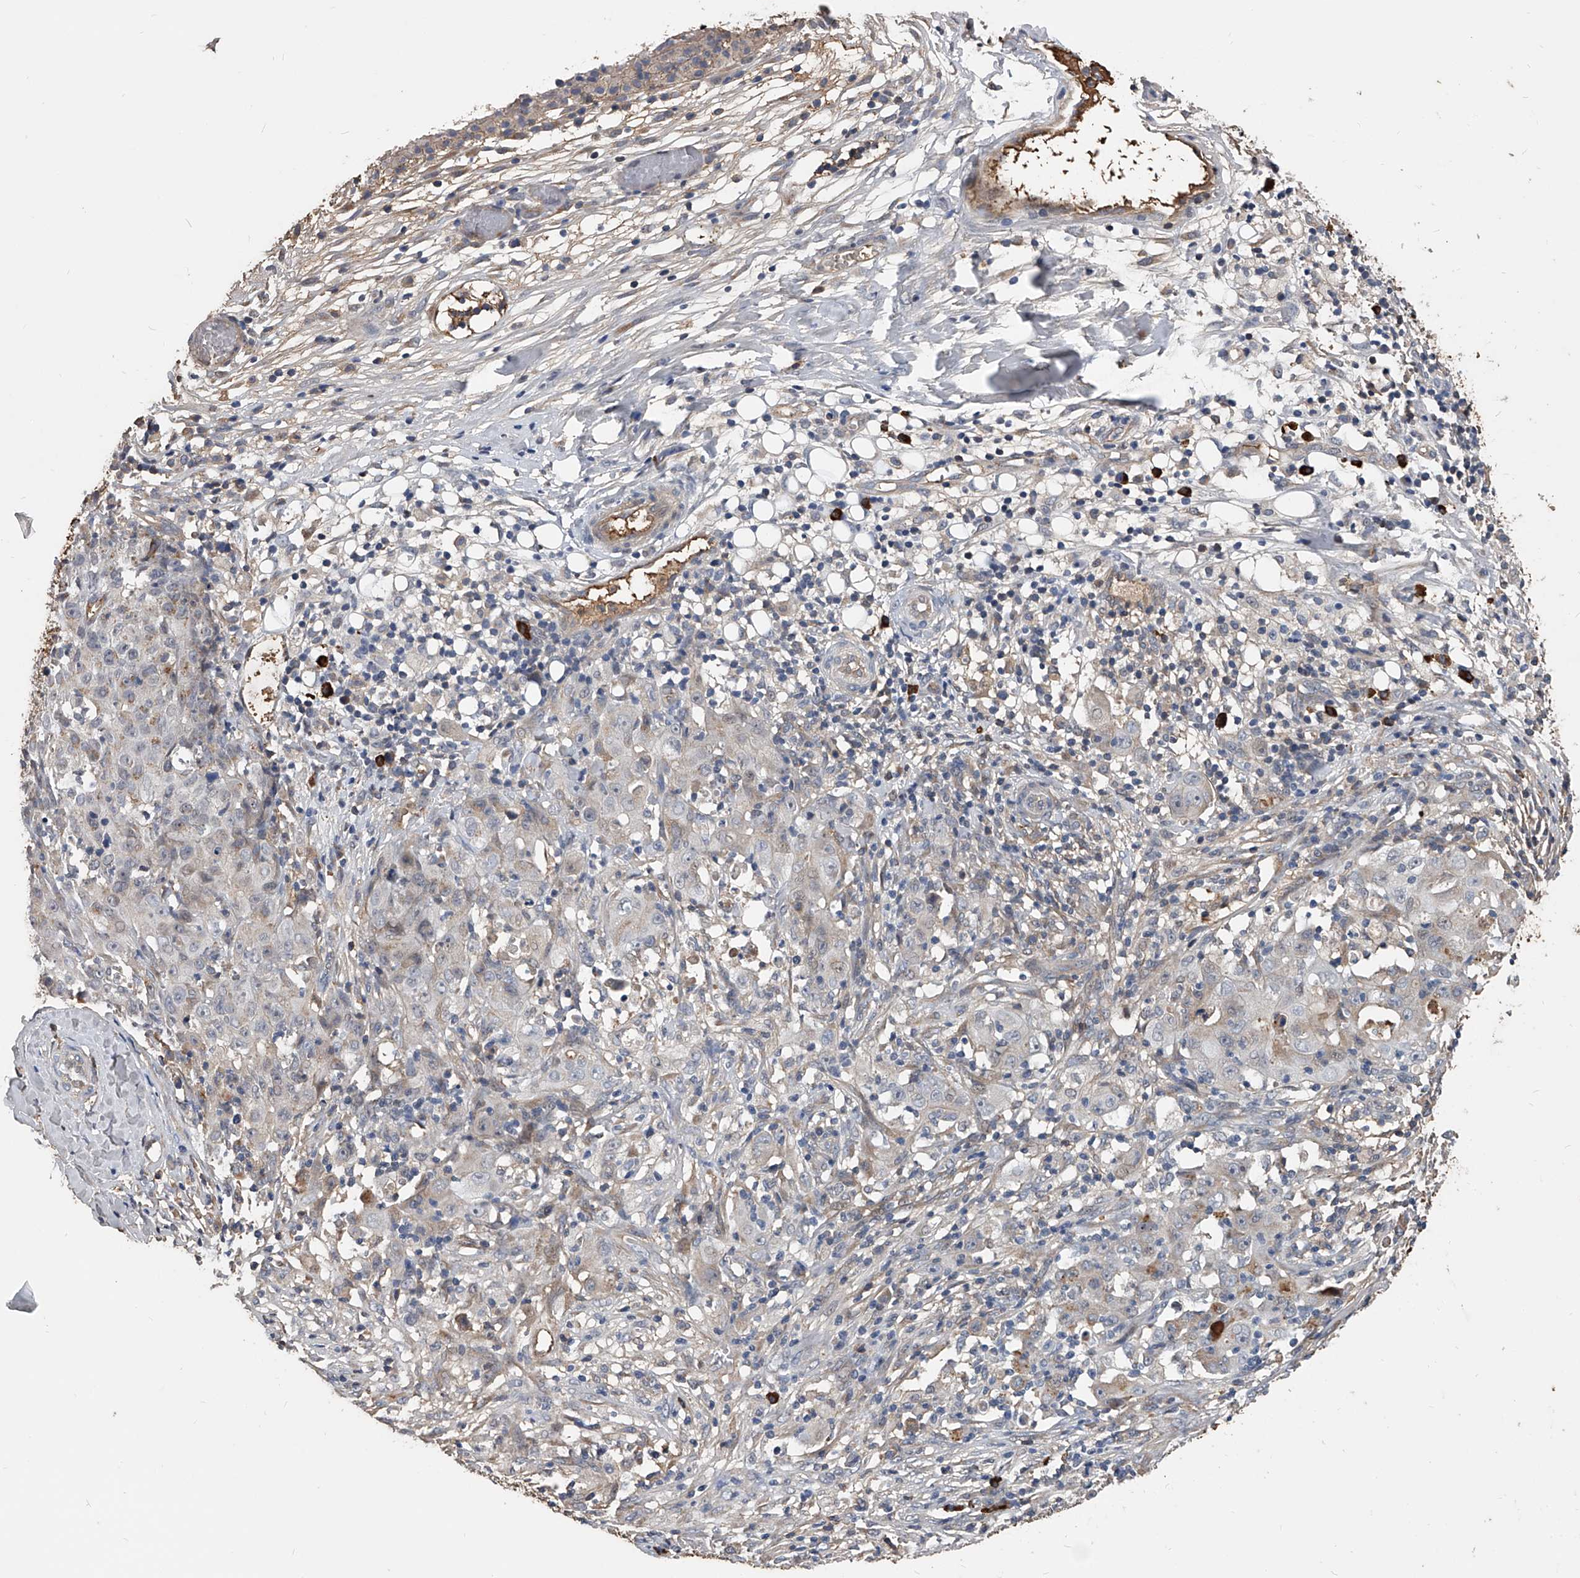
{"staining": {"intensity": "negative", "quantity": "none", "location": "none"}, "tissue": "ovarian cancer", "cell_type": "Tumor cells", "image_type": "cancer", "snomed": [{"axis": "morphology", "description": "Carcinoma, endometroid"}, {"axis": "topography", "description": "Ovary"}], "caption": "Protein analysis of ovarian endometroid carcinoma exhibits no significant staining in tumor cells.", "gene": "ZNF25", "patient": {"sex": "female", "age": 42}}